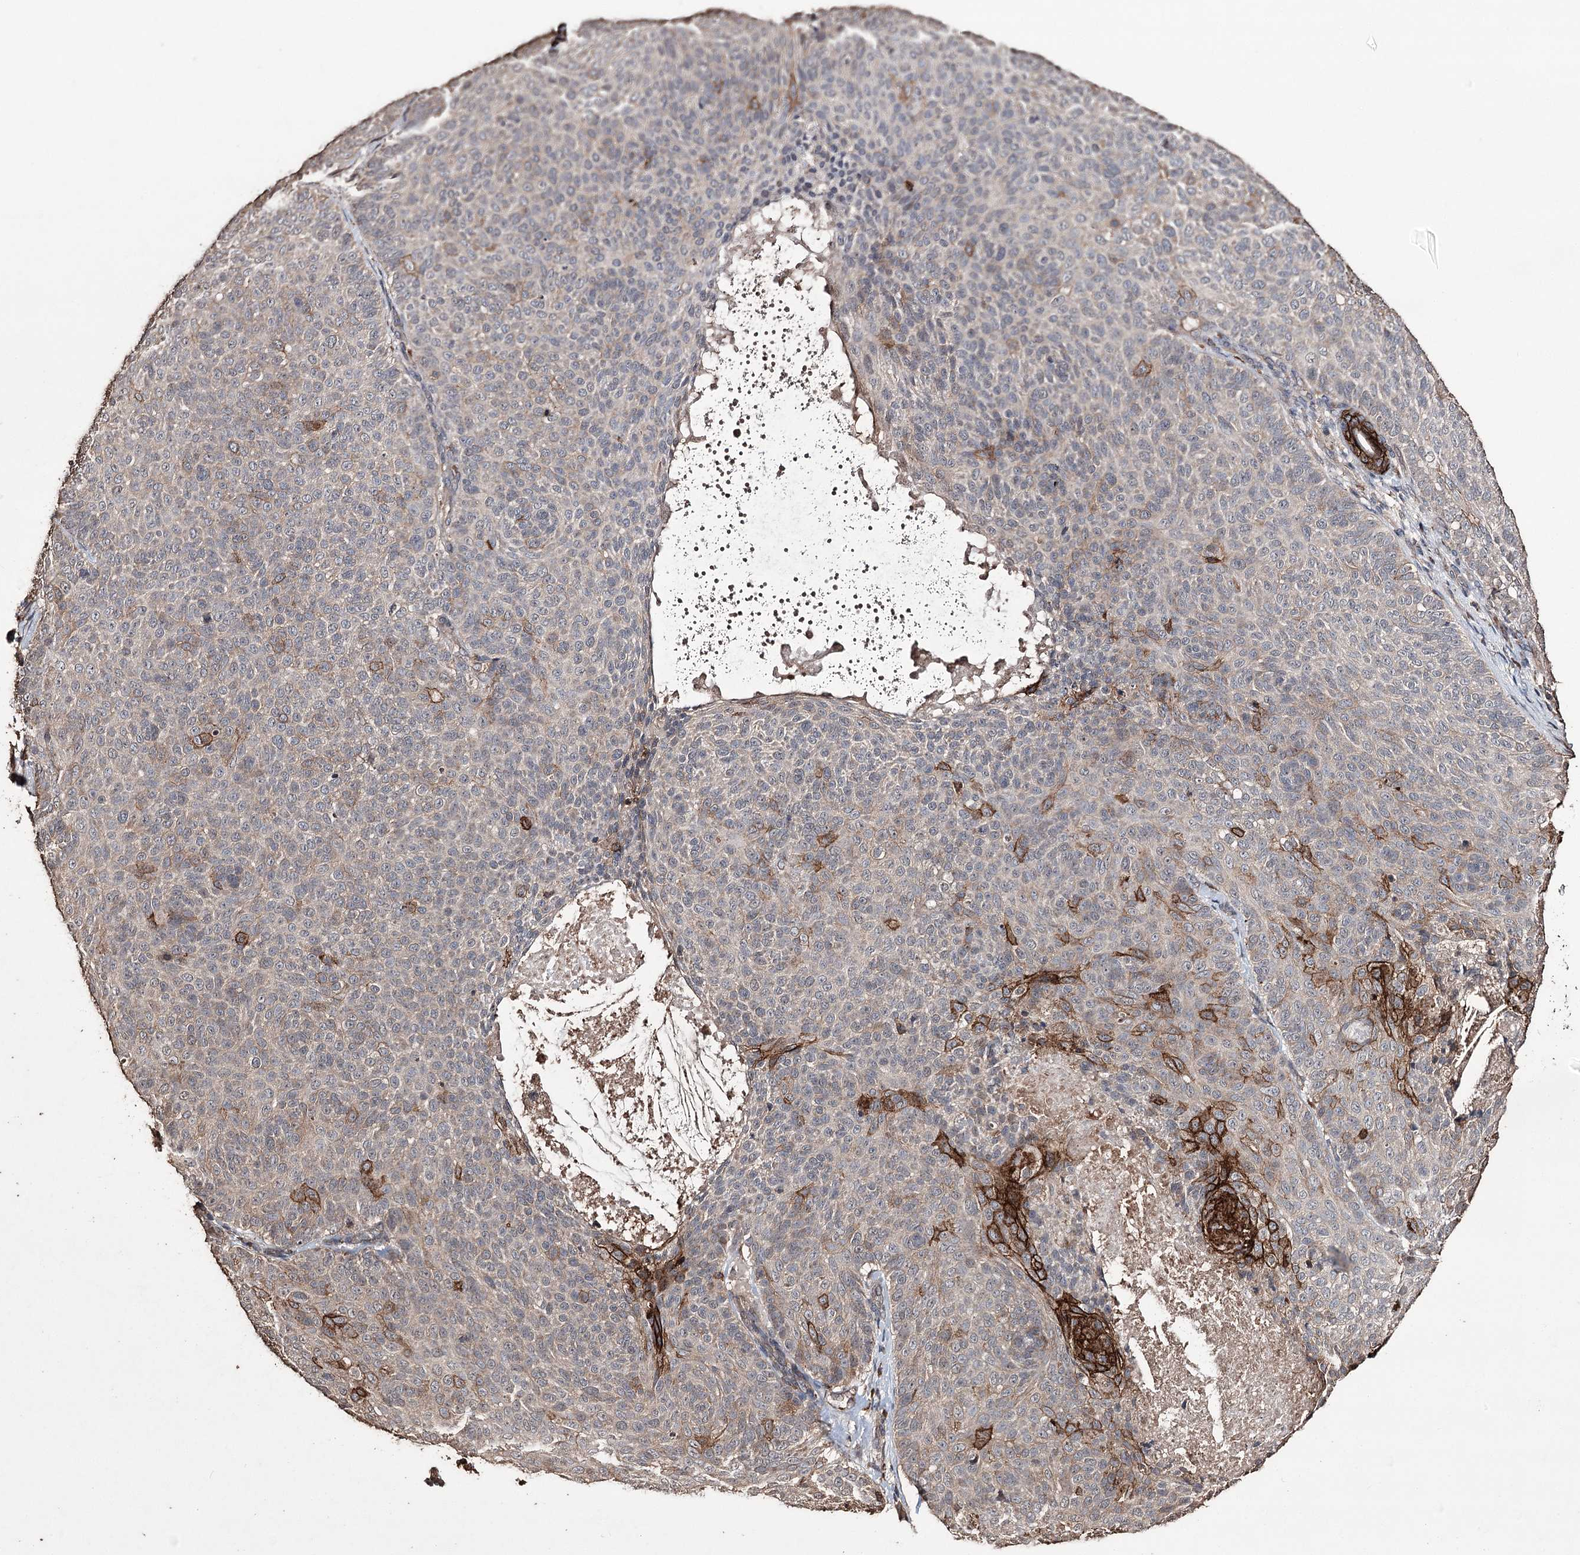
{"staining": {"intensity": "strong", "quantity": "<25%", "location": "cytoplasmic/membranous"}, "tissue": "skin cancer", "cell_type": "Tumor cells", "image_type": "cancer", "snomed": [{"axis": "morphology", "description": "Basal cell carcinoma"}, {"axis": "topography", "description": "Skin"}], "caption": "Immunohistochemical staining of human skin basal cell carcinoma reveals strong cytoplasmic/membranous protein positivity in about <25% of tumor cells. Immunohistochemistry (ihc) stains the protein of interest in brown and the nuclei are stained blue.", "gene": "ZNF662", "patient": {"sex": "male", "age": 85}}